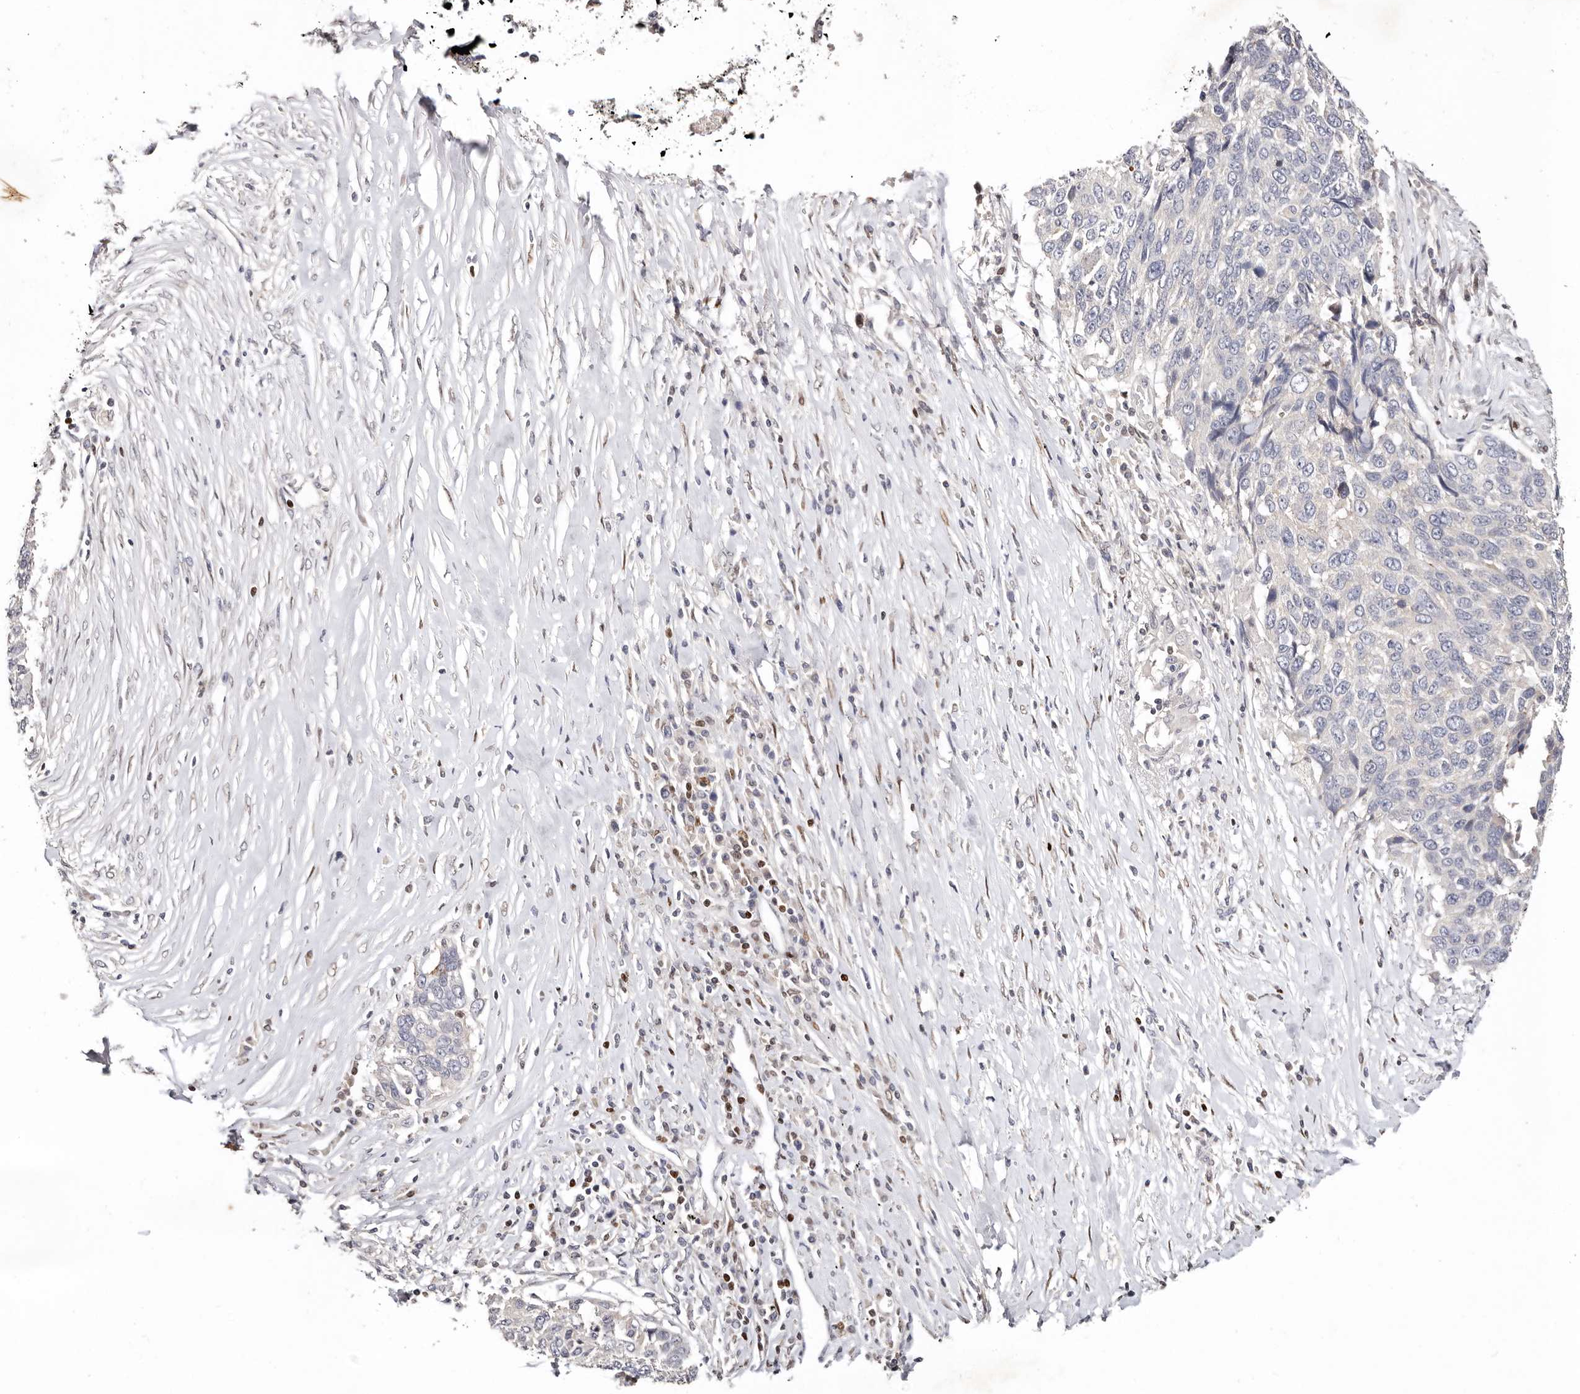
{"staining": {"intensity": "negative", "quantity": "none", "location": "none"}, "tissue": "lung cancer", "cell_type": "Tumor cells", "image_type": "cancer", "snomed": [{"axis": "morphology", "description": "Squamous cell carcinoma, NOS"}, {"axis": "topography", "description": "Lung"}], "caption": "Lung squamous cell carcinoma was stained to show a protein in brown. There is no significant staining in tumor cells.", "gene": "IQGAP3", "patient": {"sex": "male", "age": 66}}